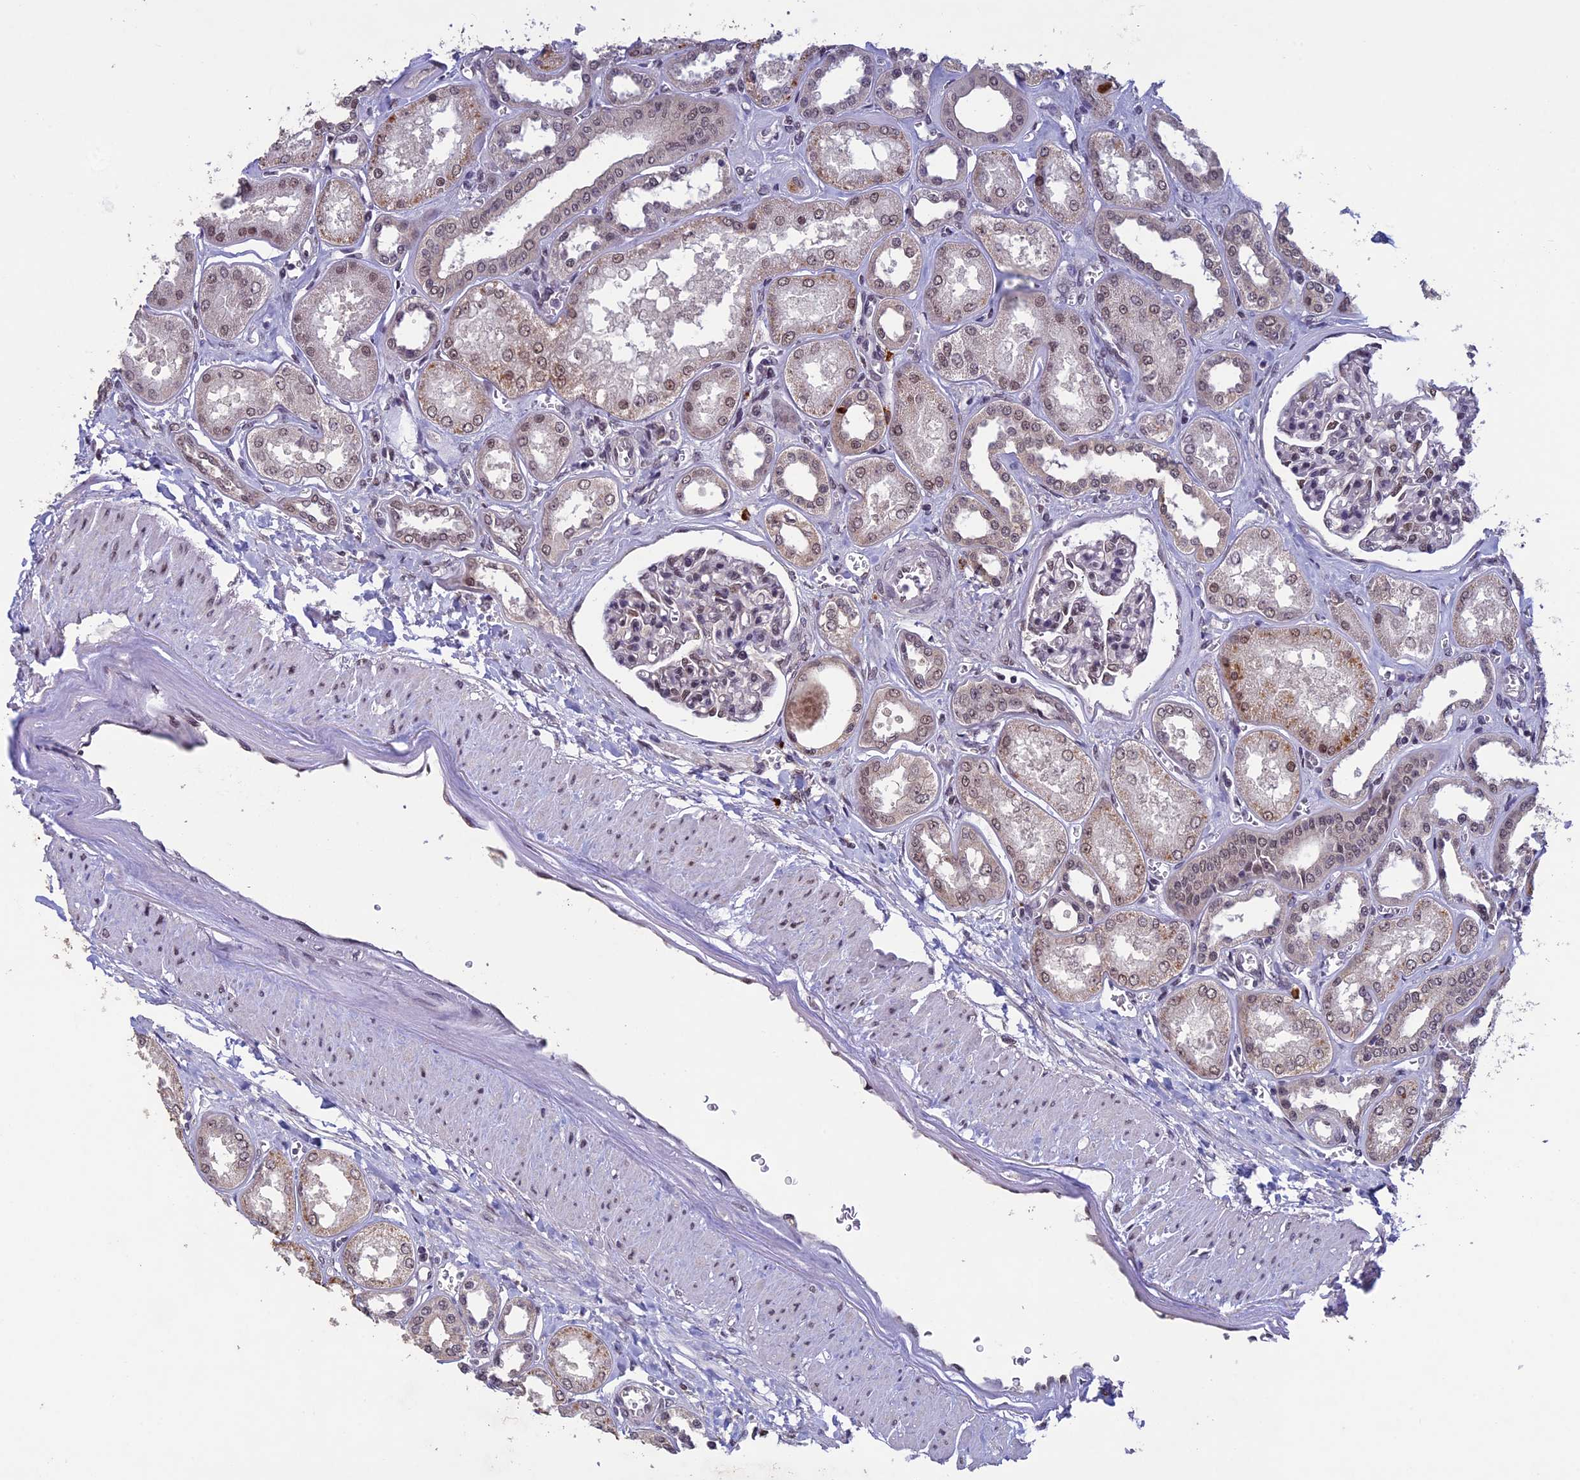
{"staining": {"intensity": "moderate", "quantity": "<25%", "location": "nuclear"}, "tissue": "kidney", "cell_type": "Cells in glomeruli", "image_type": "normal", "snomed": [{"axis": "morphology", "description": "Normal tissue, NOS"}, {"axis": "morphology", "description": "Adenocarcinoma, NOS"}, {"axis": "topography", "description": "Kidney"}], "caption": "IHC (DAB) staining of unremarkable kidney demonstrates moderate nuclear protein staining in about <25% of cells in glomeruli. Using DAB (brown) and hematoxylin (blue) stains, captured at high magnification using brightfield microscopy.", "gene": "RNF40", "patient": {"sex": "female", "age": 68}}